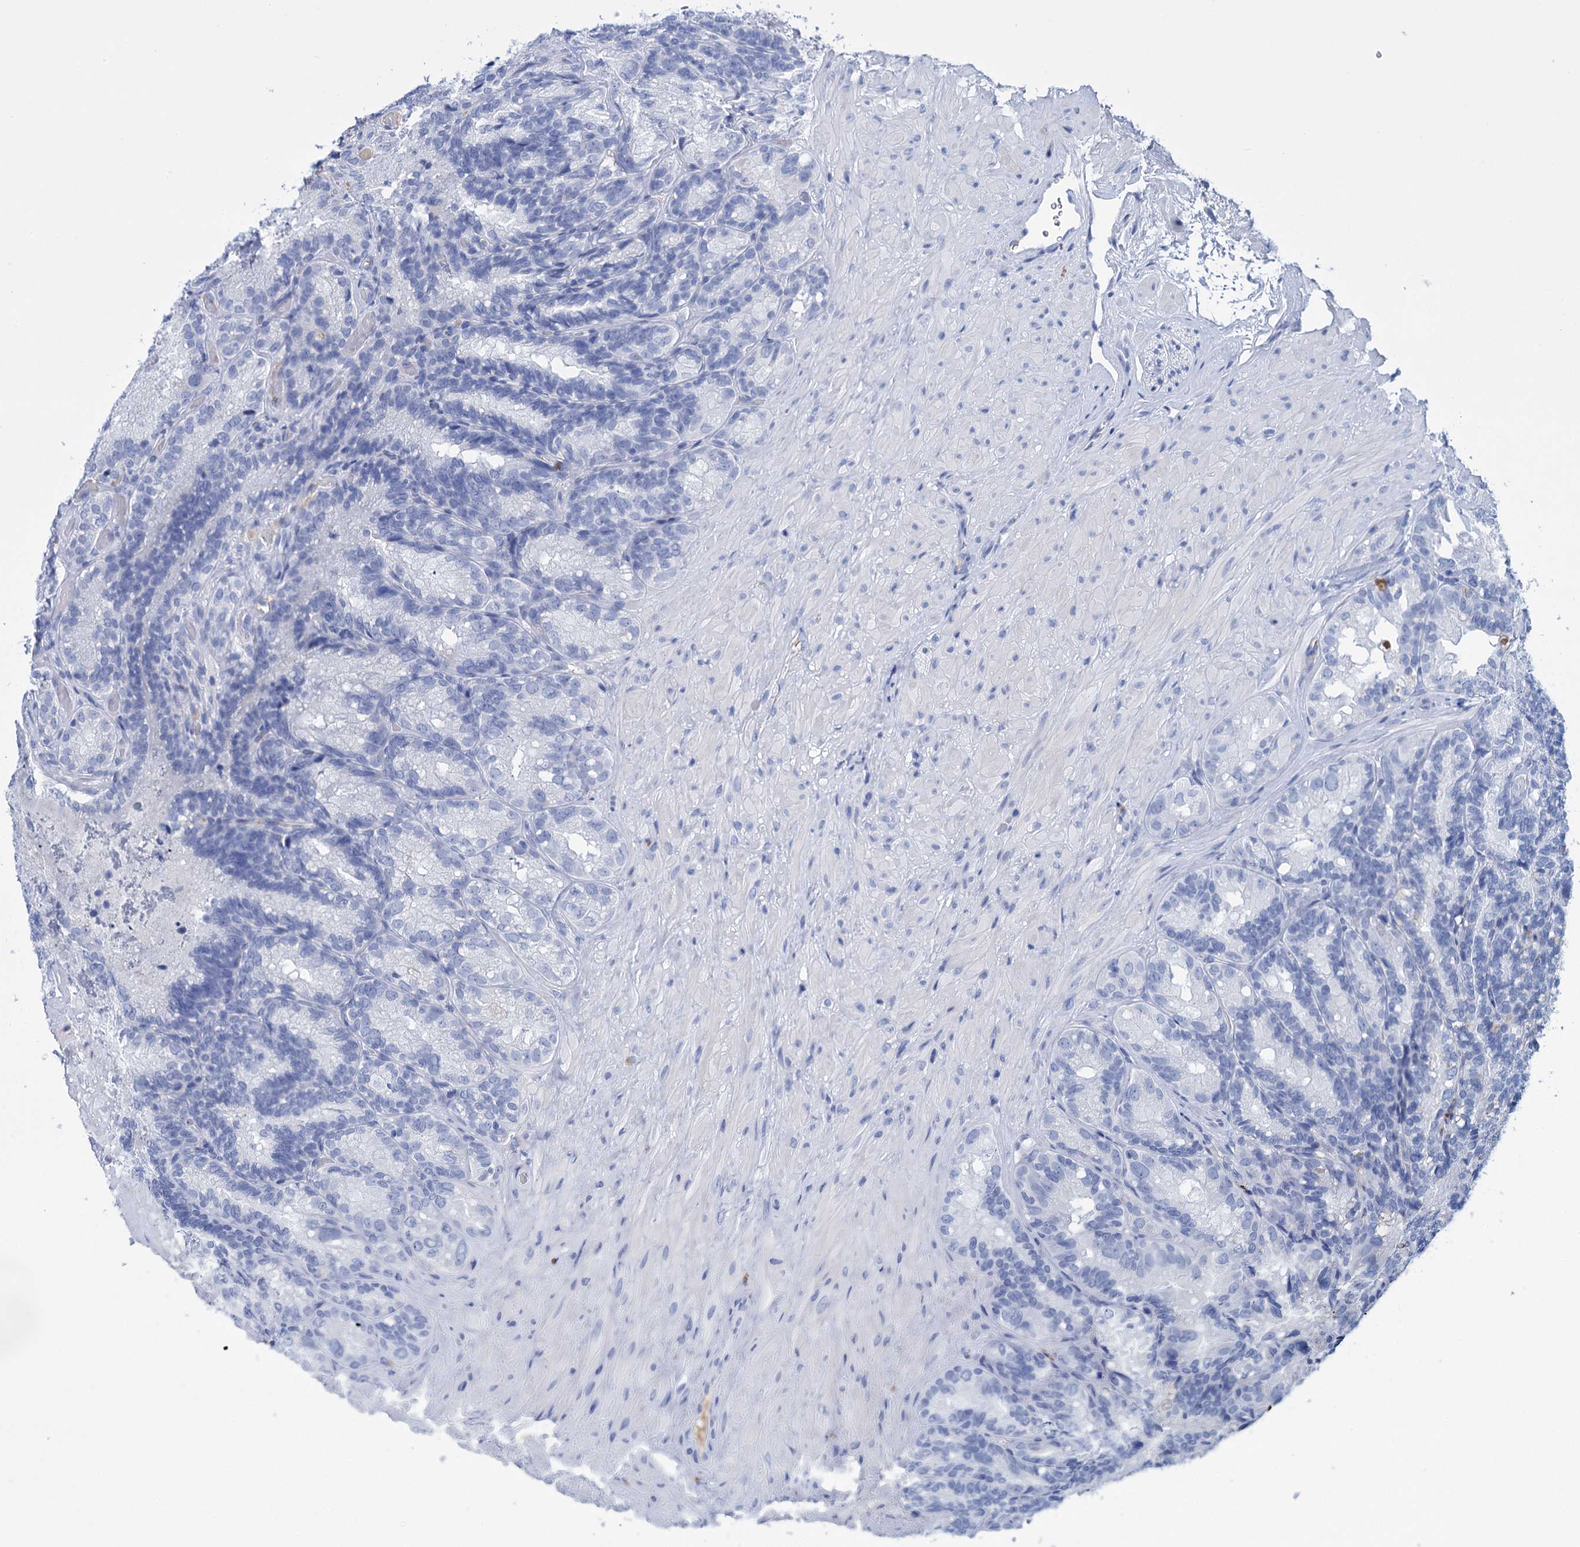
{"staining": {"intensity": "negative", "quantity": "none", "location": "none"}, "tissue": "seminal vesicle", "cell_type": "Glandular cells", "image_type": "normal", "snomed": [{"axis": "morphology", "description": "Normal tissue, NOS"}, {"axis": "topography", "description": "Seminal veicle"}], "caption": "The immunohistochemistry photomicrograph has no significant staining in glandular cells of seminal vesicle. (Stains: DAB (3,3'-diaminobenzidine) immunohistochemistry with hematoxylin counter stain, Microscopy: brightfield microscopy at high magnification).", "gene": "FBXW12", "patient": {"sex": "male", "age": 60}}